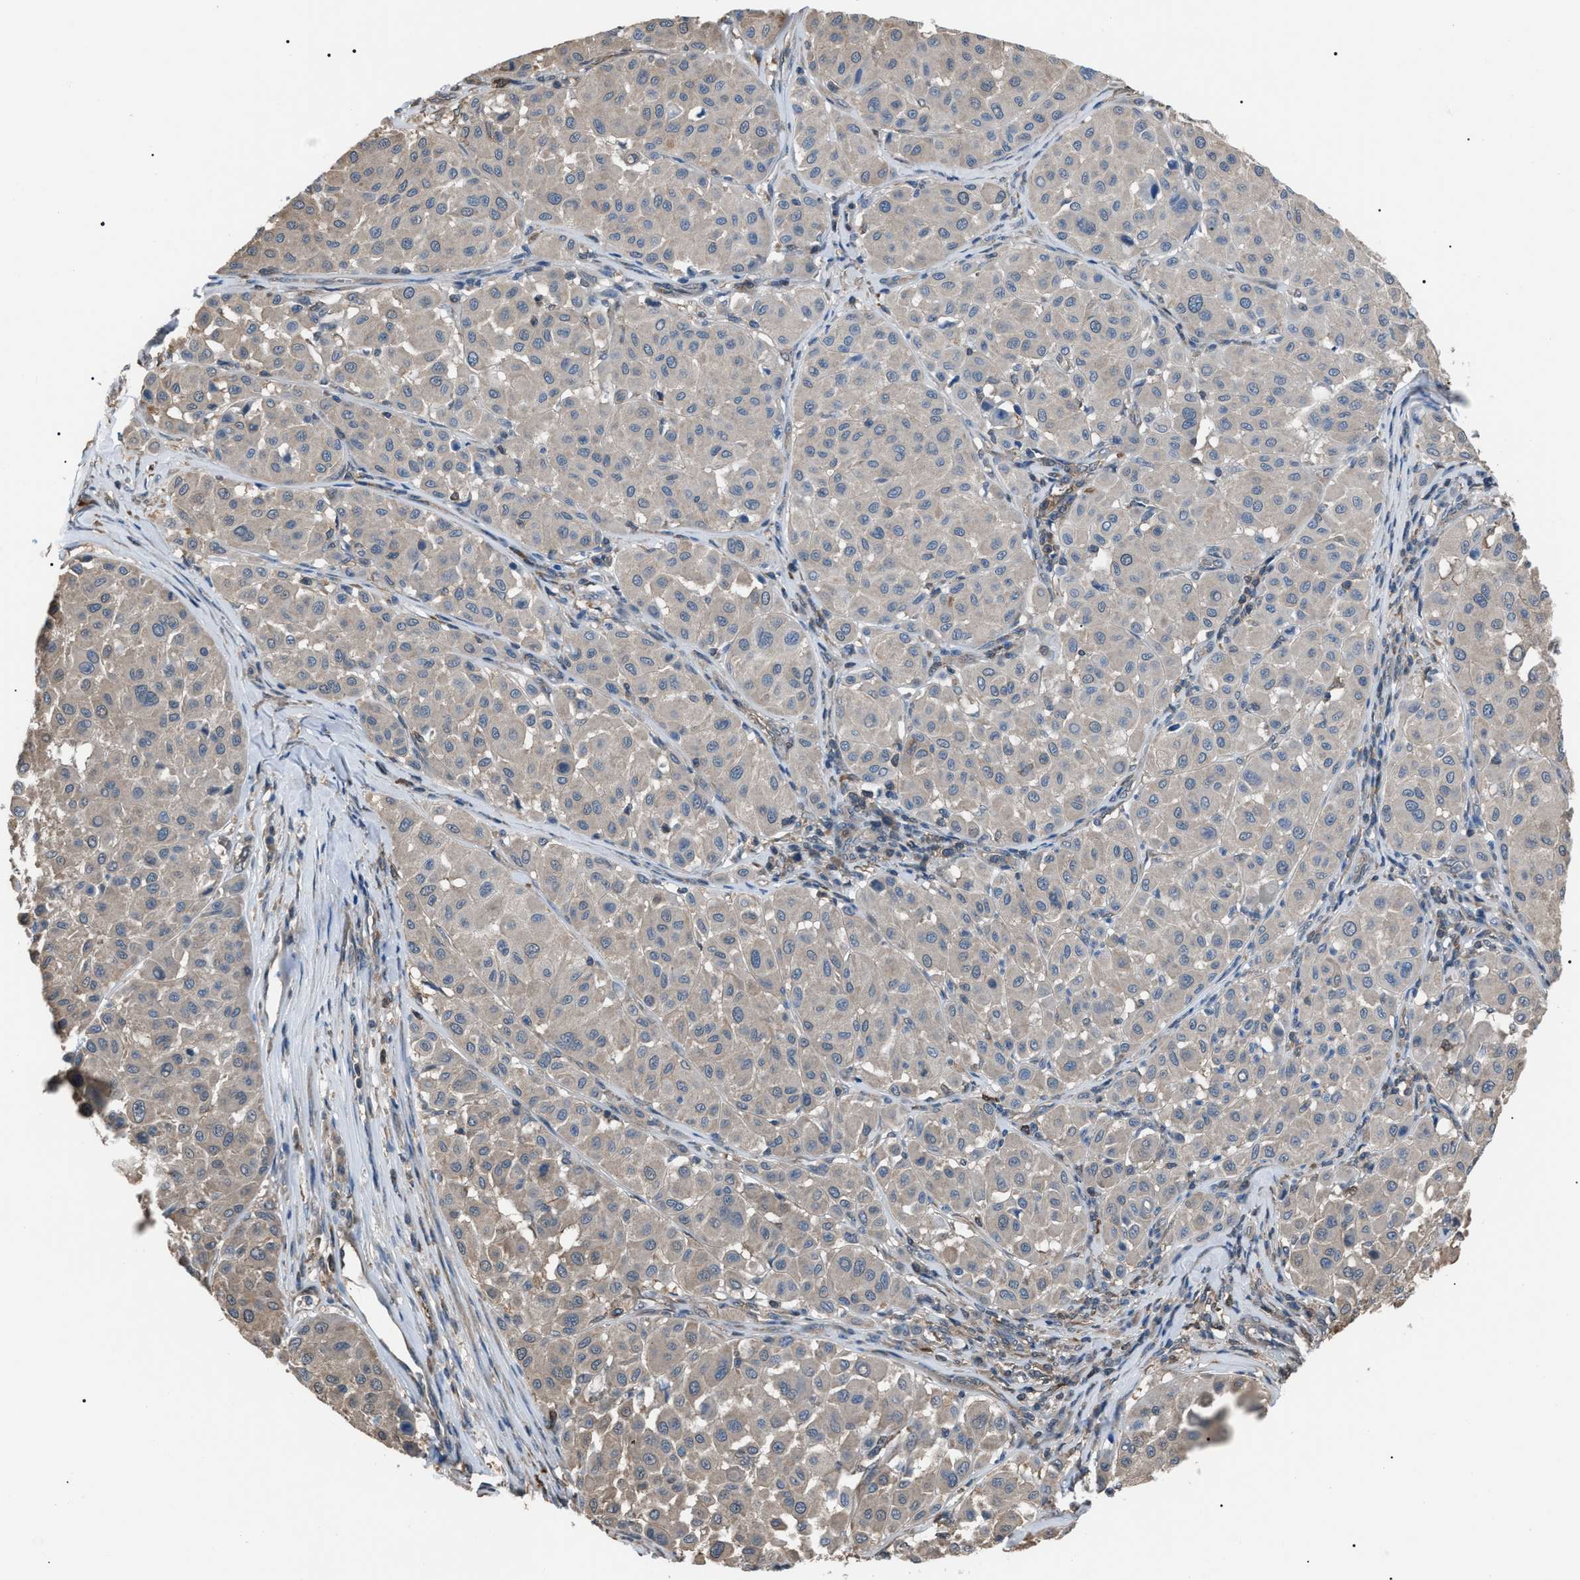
{"staining": {"intensity": "weak", "quantity": "<25%", "location": "cytoplasmic/membranous"}, "tissue": "melanoma", "cell_type": "Tumor cells", "image_type": "cancer", "snomed": [{"axis": "morphology", "description": "Malignant melanoma, Metastatic site"}, {"axis": "topography", "description": "Soft tissue"}], "caption": "DAB (3,3'-diaminobenzidine) immunohistochemical staining of melanoma reveals no significant expression in tumor cells. (DAB immunohistochemistry (IHC), high magnification).", "gene": "PDCD5", "patient": {"sex": "male", "age": 41}}